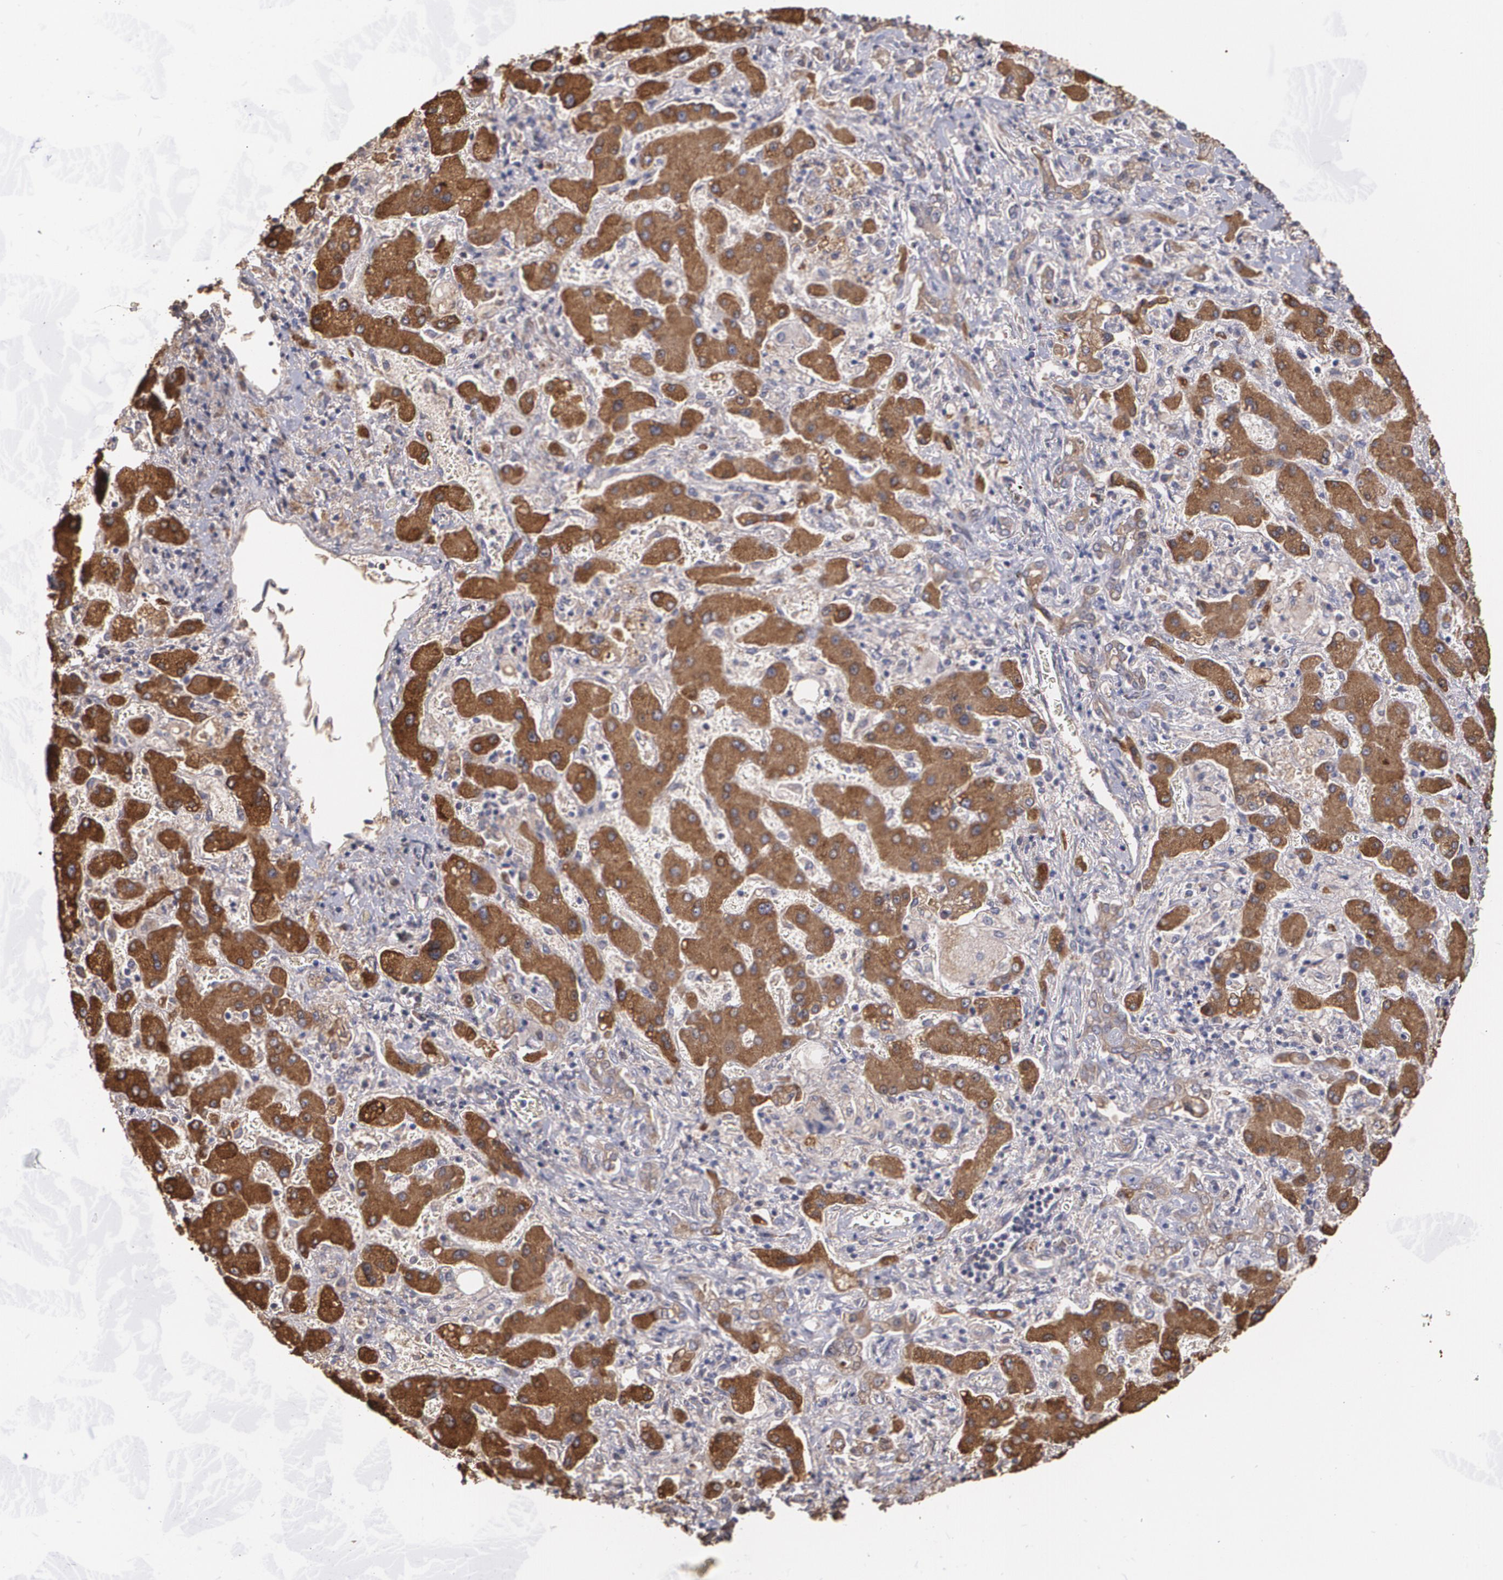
{"staining": {"intensity": "moderate", "quantity": ">75%", "location": "cytoplasmic/membranous"}, "tissue": "liver cancer", "cell_type": "Tumor cells", "image_type": "cancer", "snomed": [{"axis": "morphology", "description": "Cholangiocarcinoma"}, {"axis": "topography", "description": "Liver"}], "caption": "Immunohistochemistry image of liver cancer stained for a protein (brown), which displays medium levels of moderate cytoplasmic/membranous expression in approximately >75% of tumor cells.", "gene": "PON1", "patient": {"sex": "male", "age": 50}}